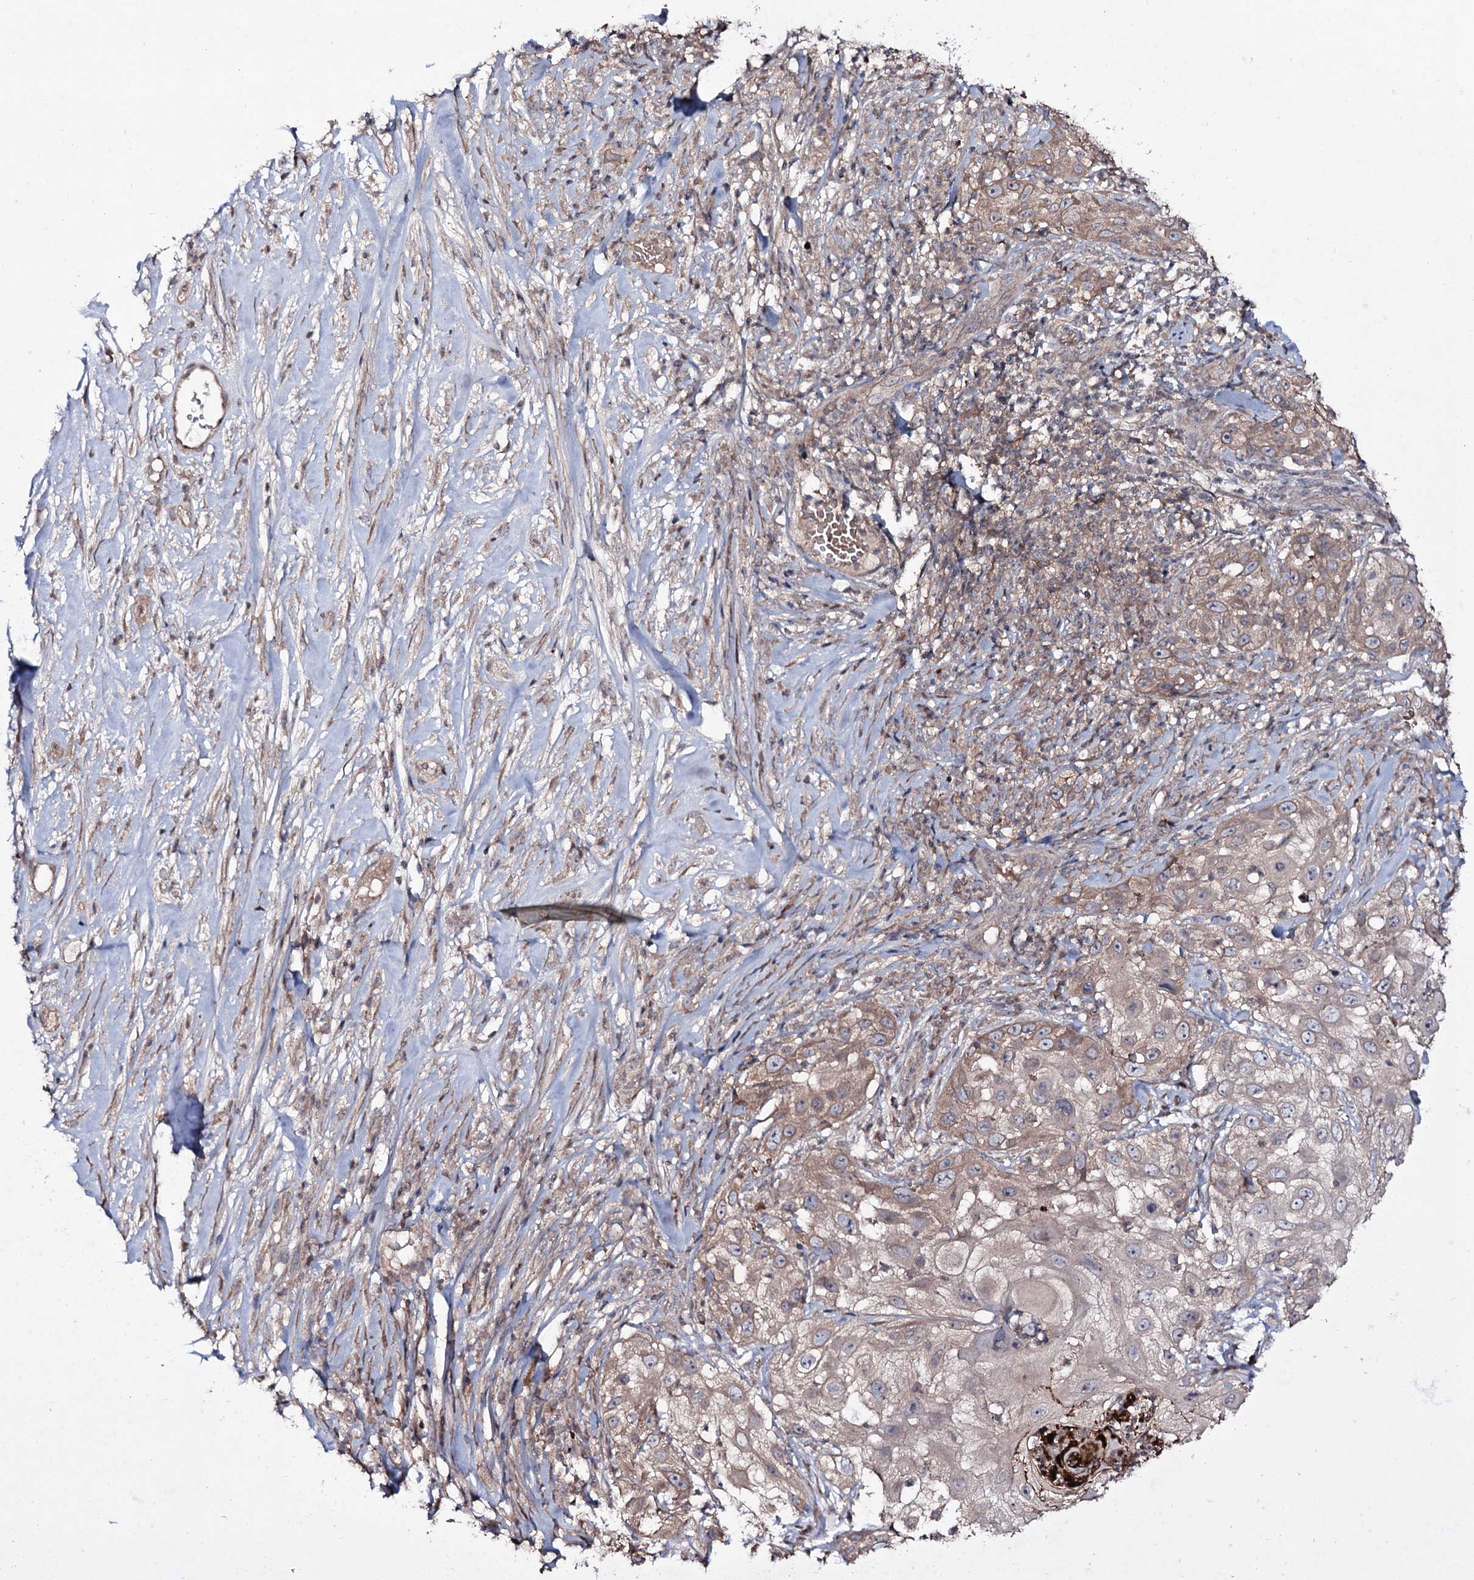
{"staining": {"intensity": "moderate", "quantity": ">75%", "location": "cytoplasmic/membranous"}, "tissue": "skin cancer", "cell_type": "Tumor cells", "image_type": "cancer", "snomed": [{"axis": "morphology", "description": "Squamous cell carcinoma, NOS"}, {"axis": "topography", "description": "Skin"}], "caption": "This is an image of IHC staining of skin cancer (squamous cell carcinoma), which shows moderate expression in the cytoplasmic/membranous of tumor cells.", "gene": "SNAP23", "patient": {"sex": "female", "age": 44}}